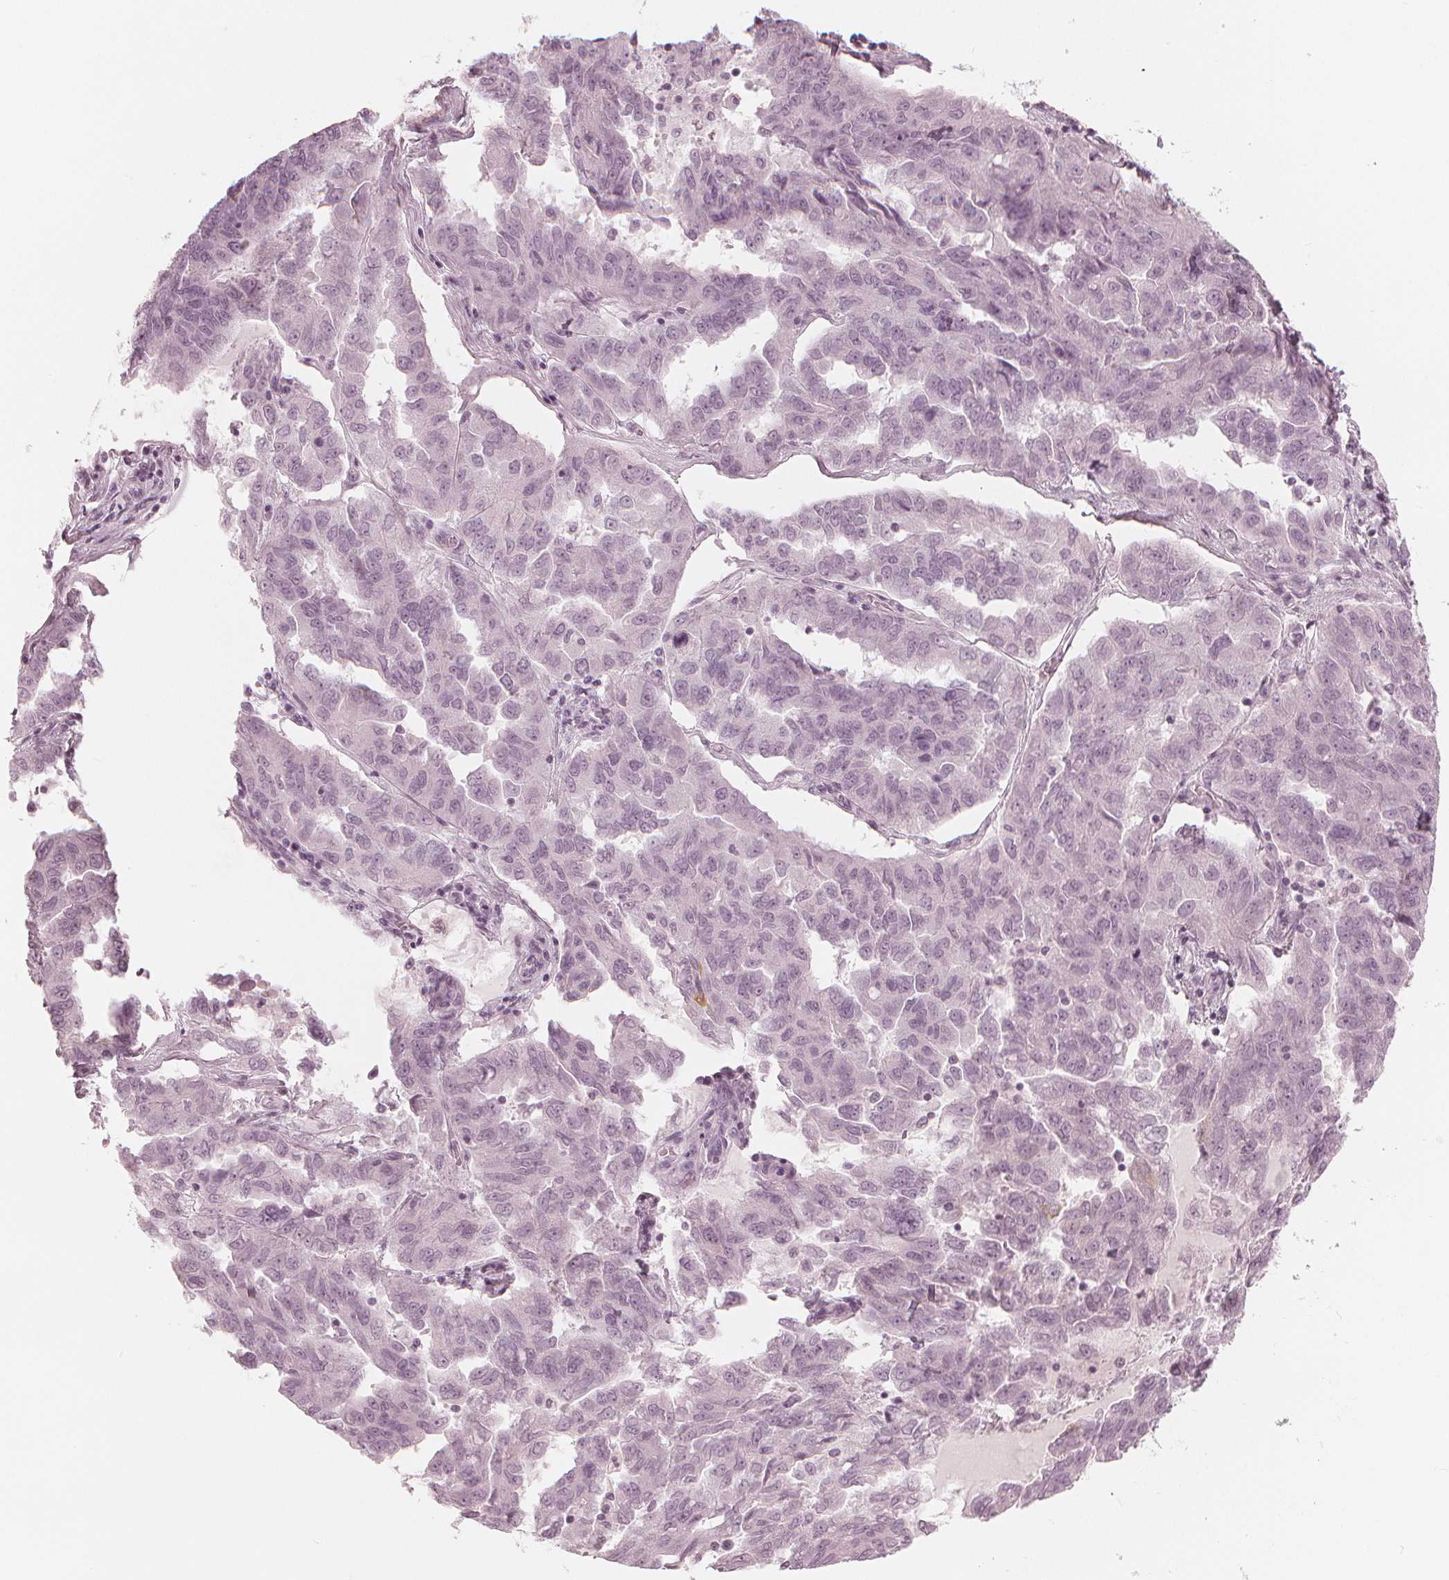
{"staining": {"intensity": "negative", "quantity": "none", "location": "none"}, "tissue": "ovarian cancer", "cell_type": "Tumor cells", "image_type": "cancer", "snomed": [{"axis": "morphology", "description": "Cystadenocarcinoma, serous, NOS"}, {"axis": "topography", "description": "Ovary"}], "caption": "Tumor cells show no significant expression in serous cystadenocarcinoma (ovarian).", "gene": "PAEP", "patient": {"sex": "female", "age": 64}}